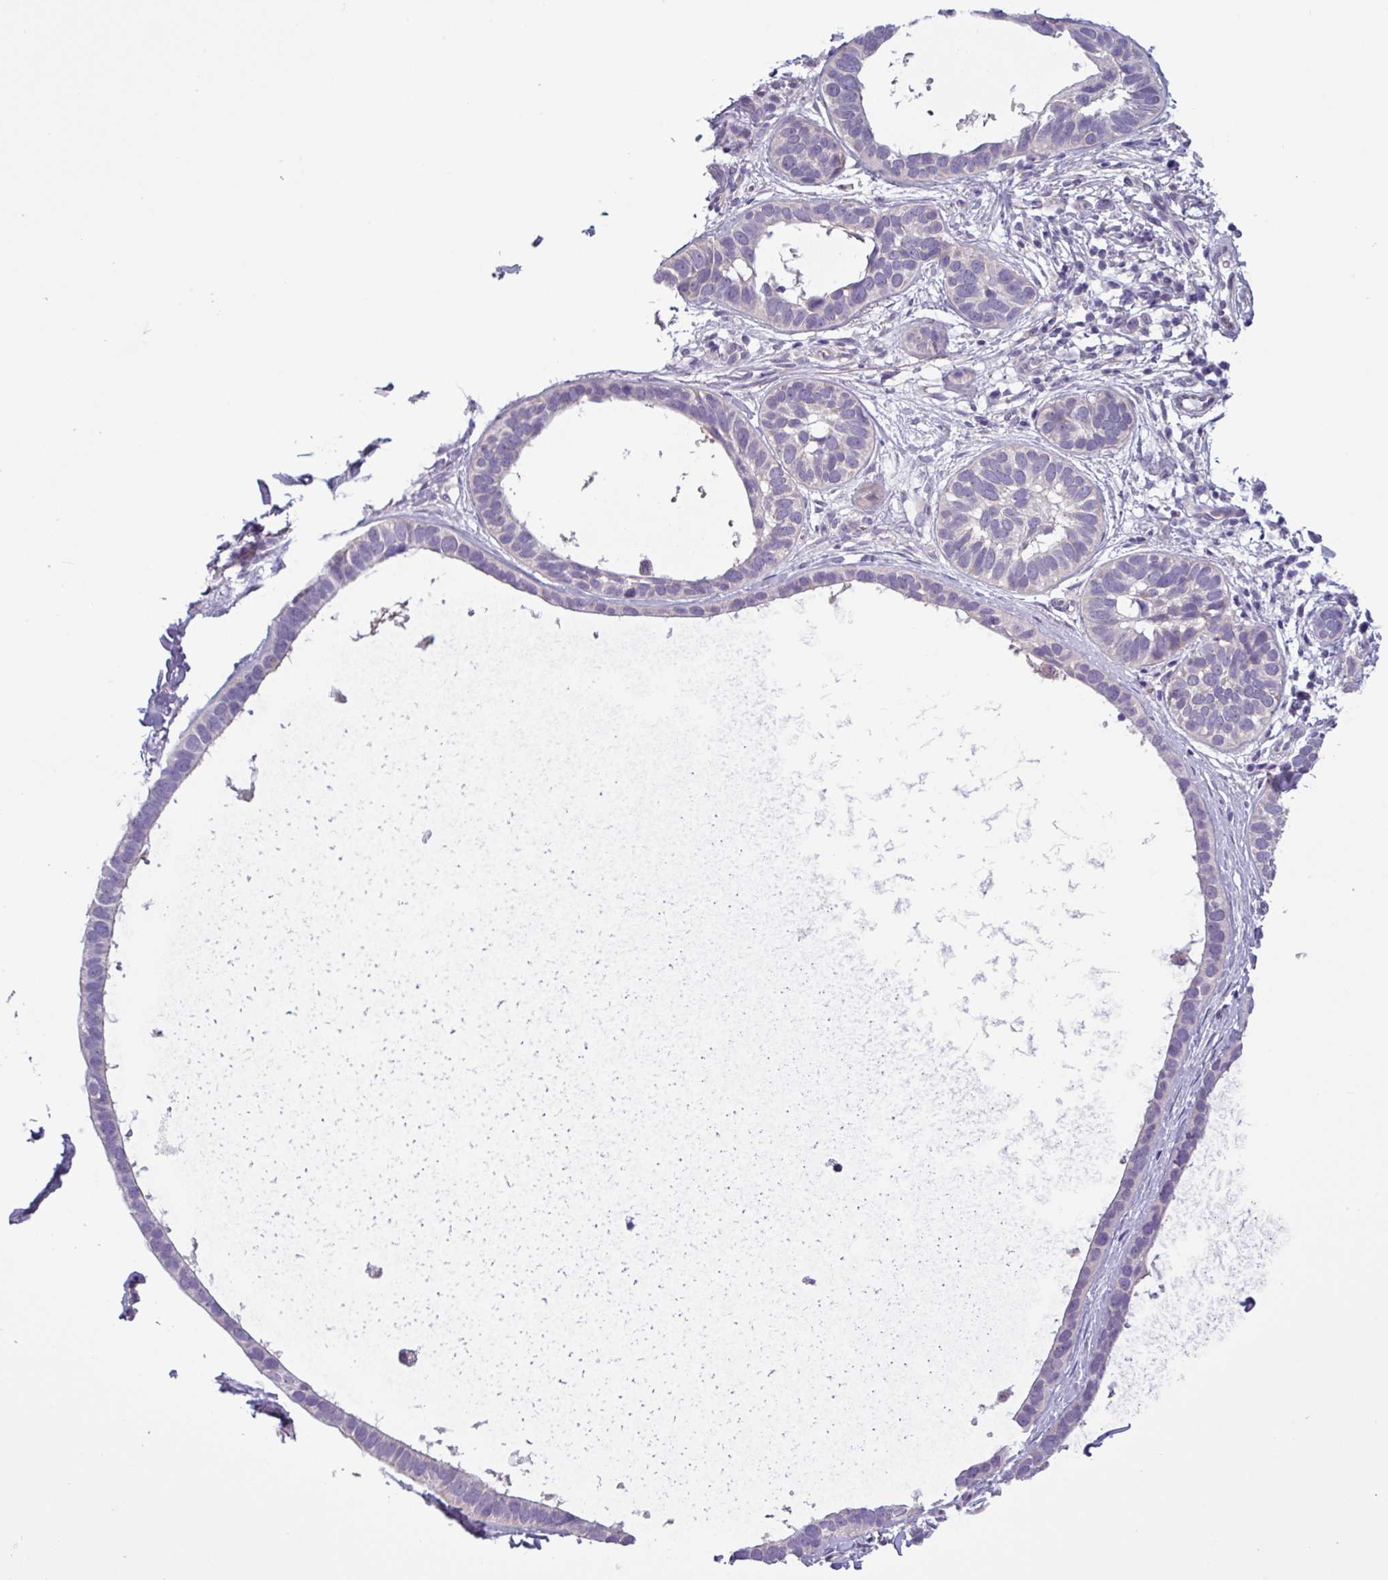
{"staining": {"intensity": "negative", "quantity": "none", "location": "none"}, "tissue": "skin cancer", "cell_type": "Tumor cells", "image_type": "cancer", "snomed": [{"axis": "morphology", "description": "Basal cell carcinoma"}, {"axis": "topography", "description": "Skin"}], "caption": "The micrograph displays no significant expression in tumor cells of skin cancer (basal cell carcinoma).", "gene": "C20orf27", "patient": {"sex": "male", "age": 62}}